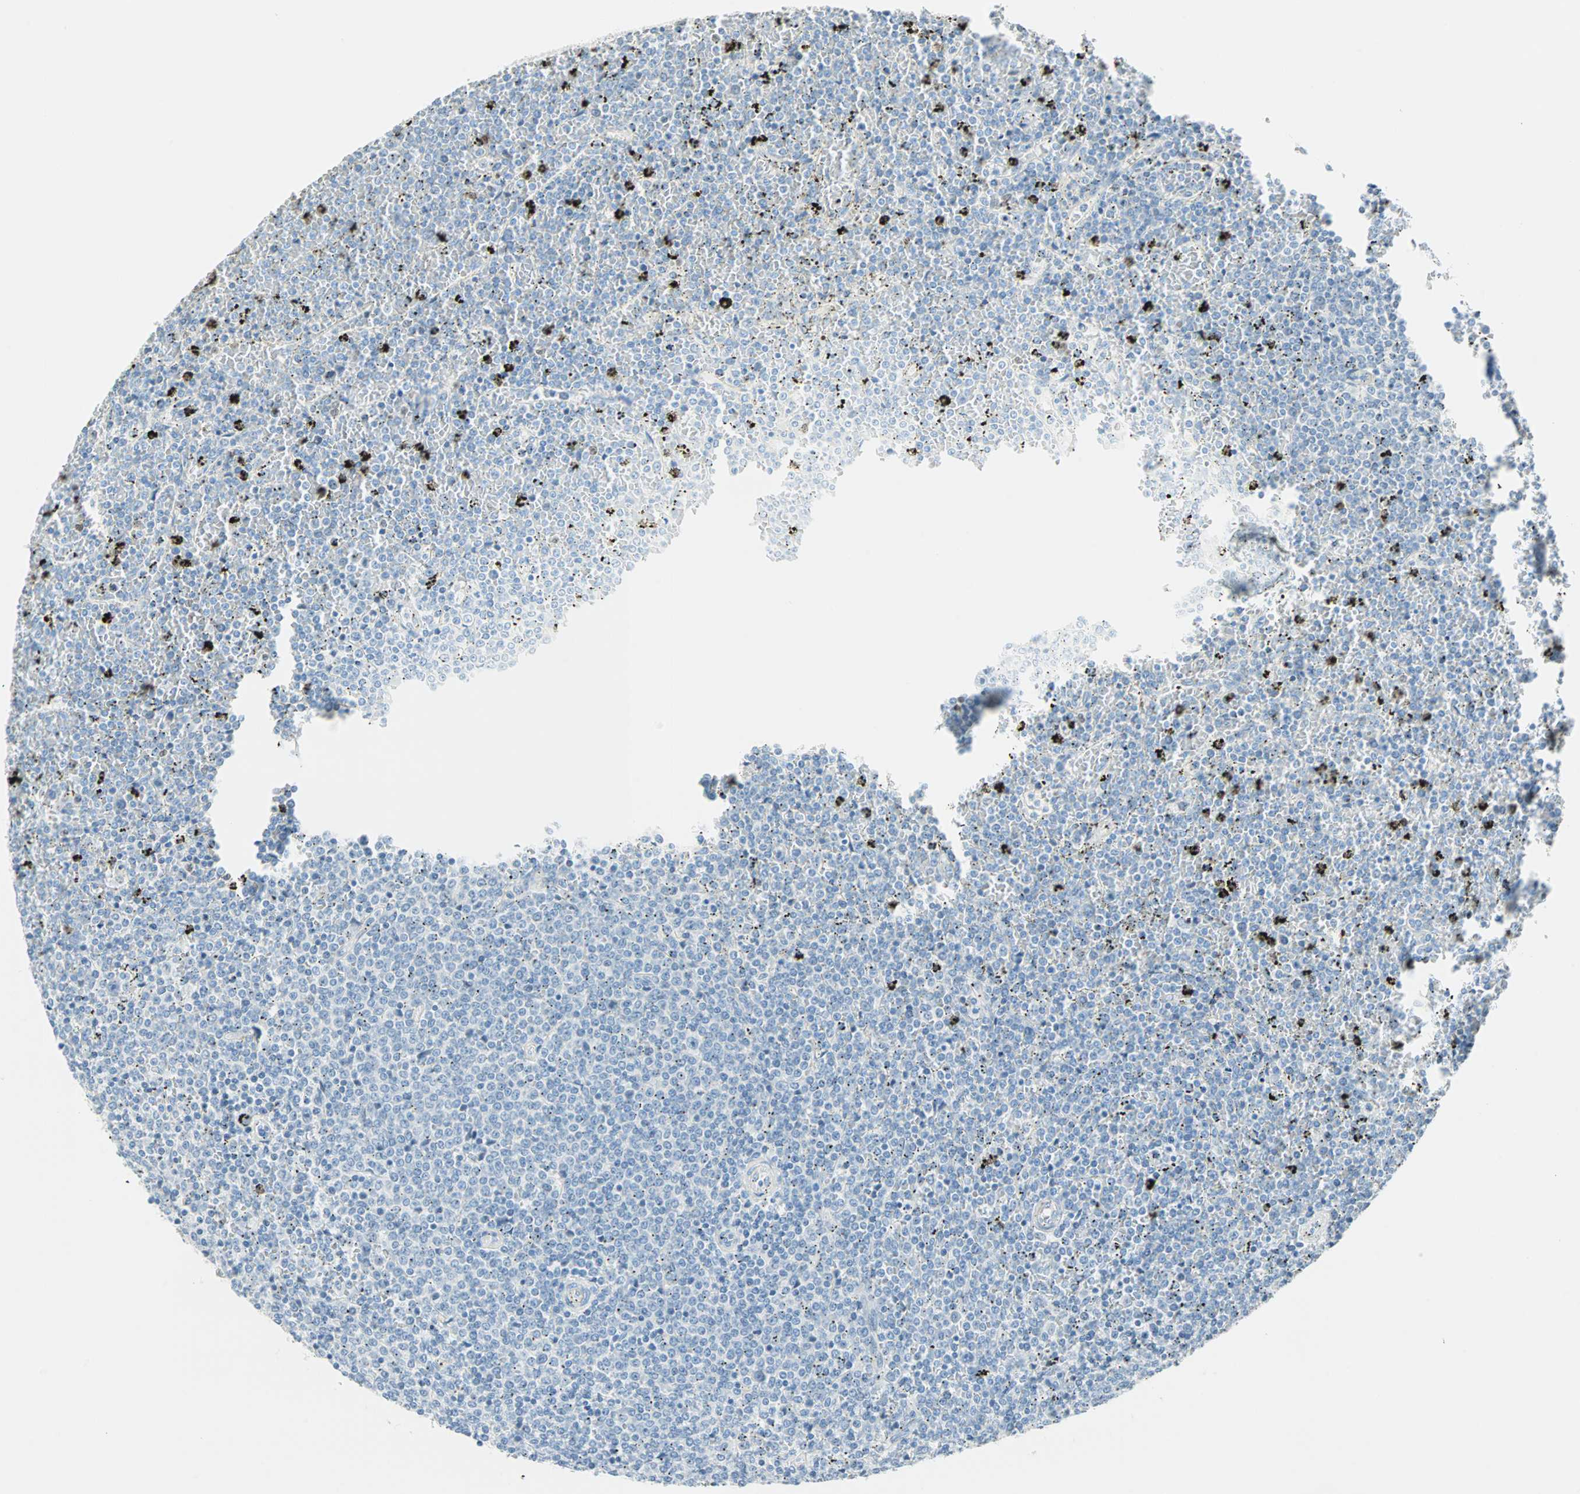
{"staining": {"intensity": "negative", "quantity": "none", "location": "none"}, "tissue": "lymphoma", "cell_type": "Tumor cells", "image_type": "cancer", "snomed": [{"axis": "morphology", "description": "Malignant lymphoma, non-Hodgkin's type, Low grade"}, {"axis": "topography", "description": "Spleen"}], "caption": "An image of human lymphoma is negative for staining in tumor cells.", "gene": "MLLT10", "patient": {"sex": "female", "age": 77}}